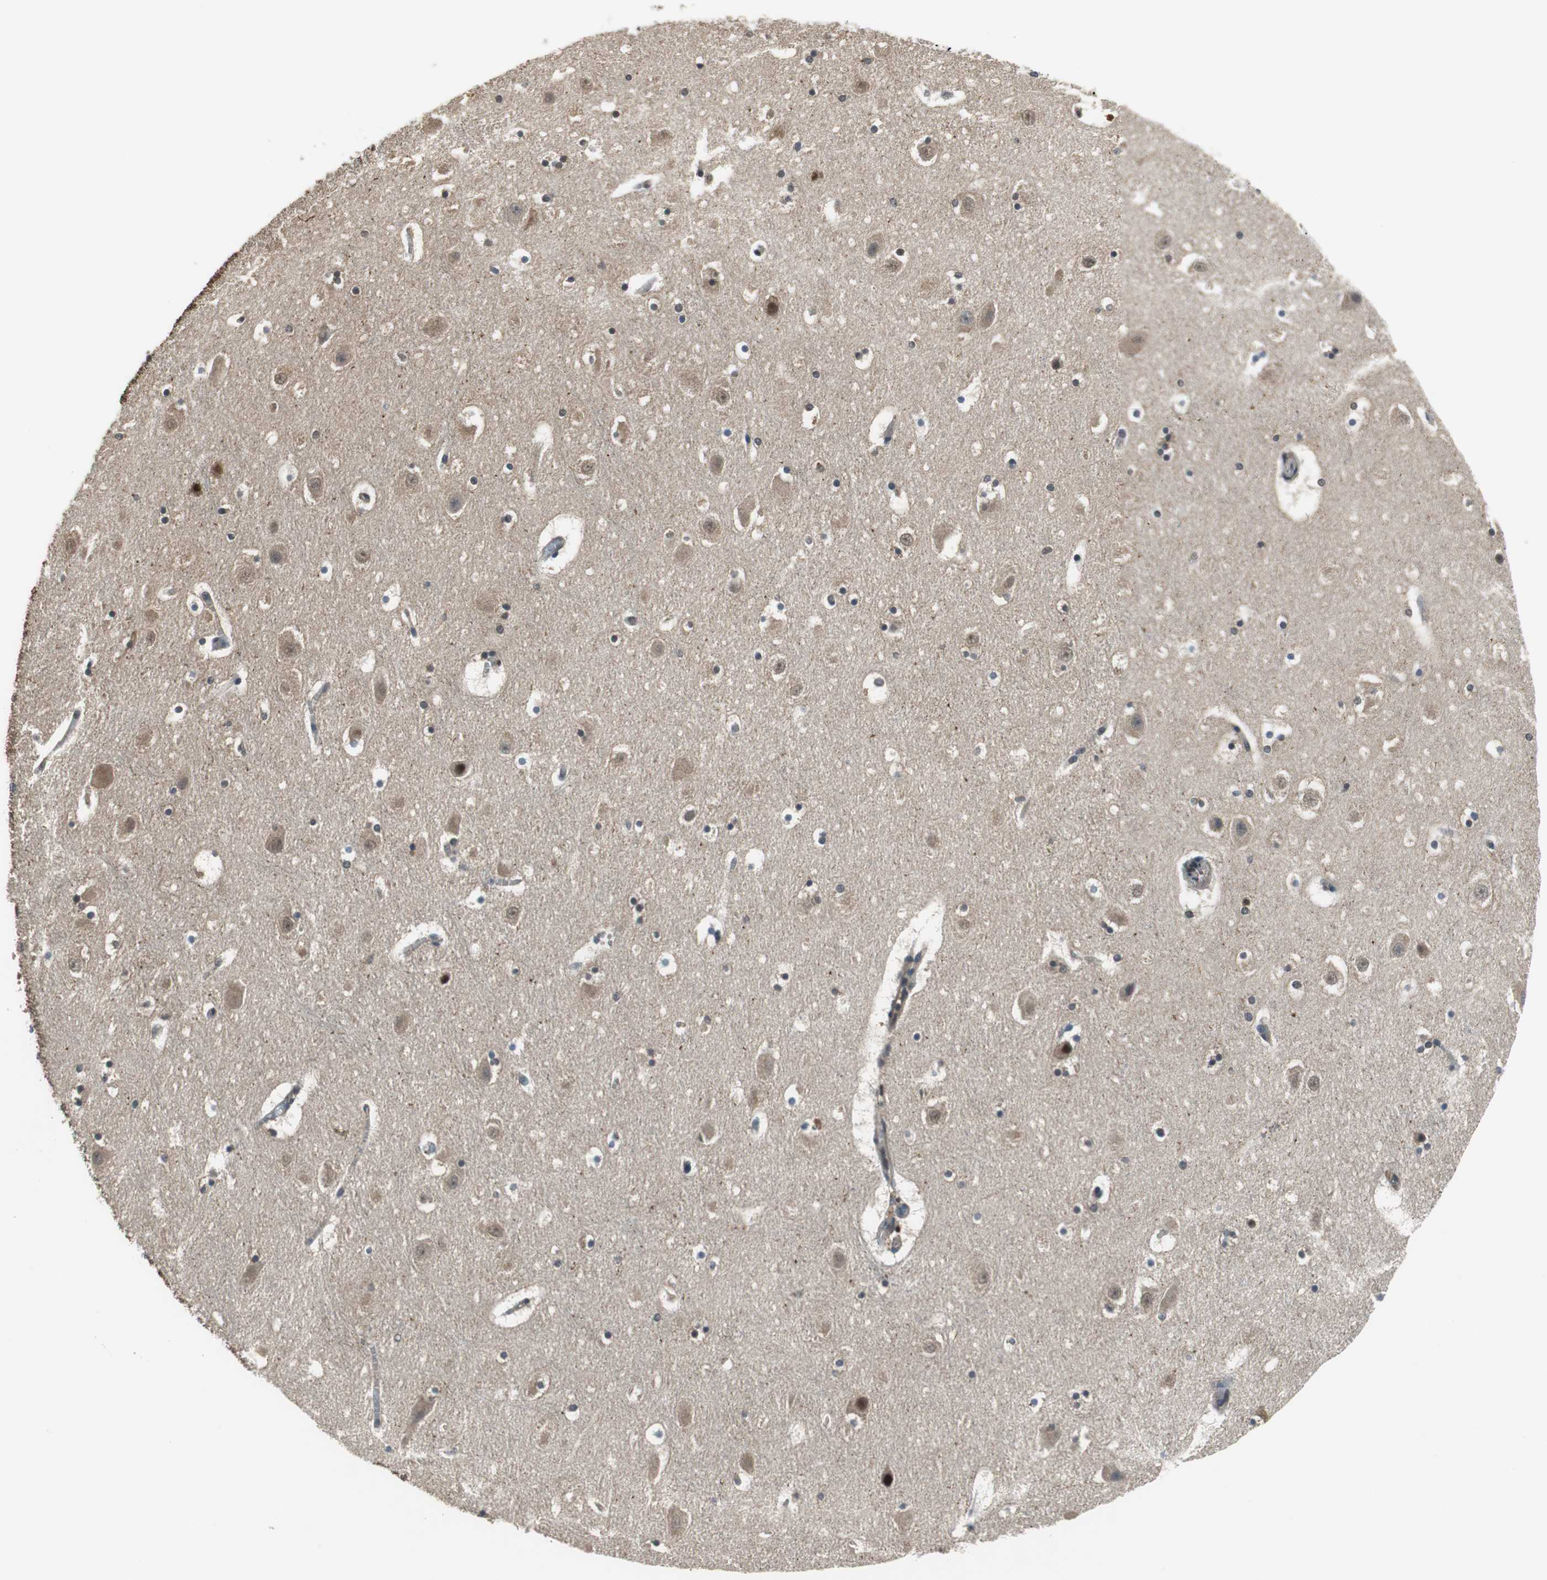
{"staining": {"intensity": "negative", "quantity": "none", "location": "none"}, "tissue": "hippocampus", "cell_type": "Glial cells", "image_type": "normal", "snomed": [{"axis": "morphology", "description": "Normal tissue, NOS"}, {"axis": "topography", "description": "Hippocampus"}], "caption": "An IHC micrograph of benign hippocampus is shown. There is no staining in glial cells of hippocampus.", "gene": "MAFB", "patient": {"sex": "male", "age": 45}}